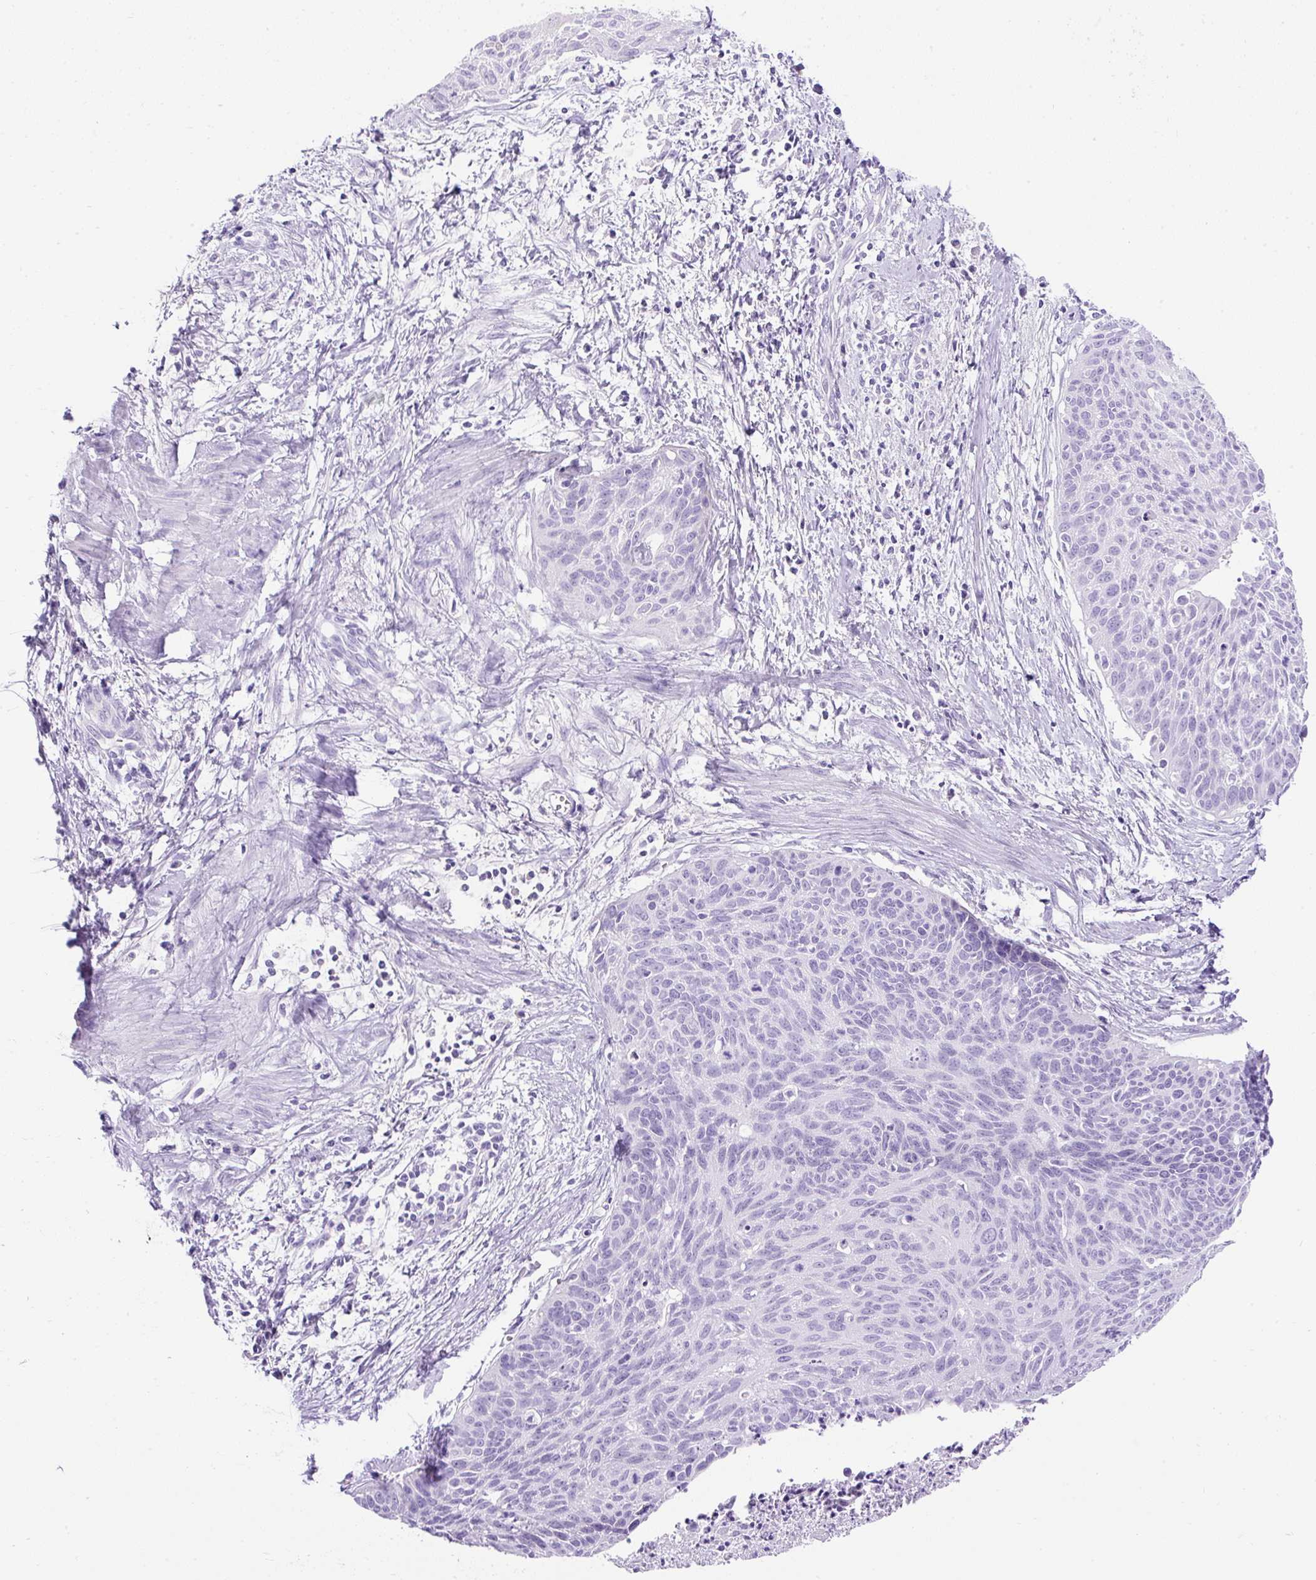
{"staining": {"intensity": "negative", "quantity": "none", "location": "none"}, "tissue": "cervical cancer", "cell_type": "Tumor cells", "image_type": "cancer", "snomed": [{"axis": "morphology", "description": "Squamous cell carcinoma, NOS"}, {"axis": "topography", "description": "Cervix"}], "caption": "High magnification brightfield microscopy of cervical cancer (squamous cell carcinoma) stained with DAB (3,3'-diaminobenzidine) (brown) and counterstained with hematoxylin (blue): tumor cells show no significant expression. (DAB (3,3'-diaminobenzidine) IHC visualized using brightfield microscopy, high magnification).", "gene": "UPP1", "patient": {"sex": "female", "age": 55}}